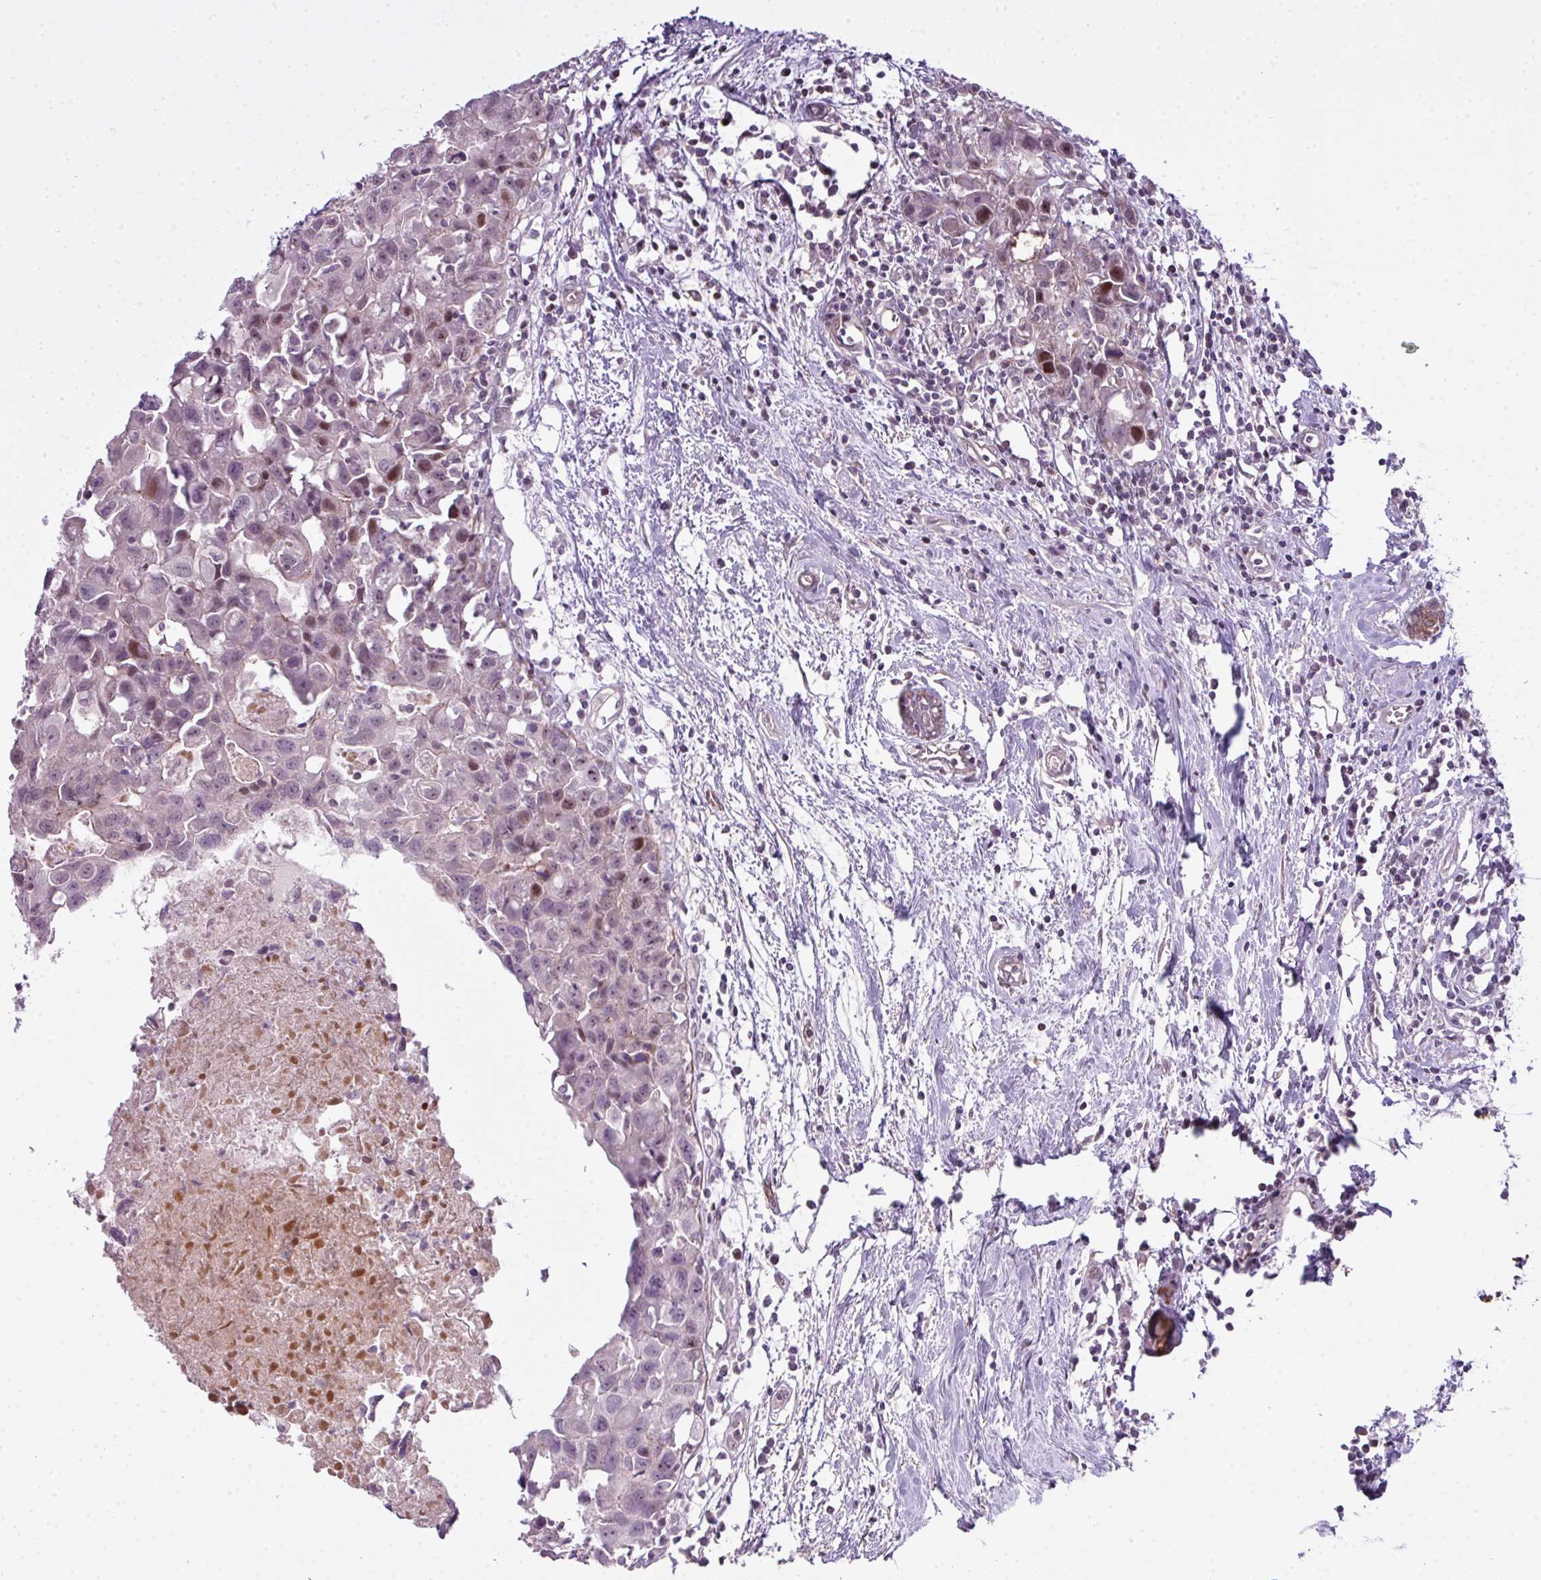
{"staining": {"intensity": "moderate", "quantity": "<25%", "location": "nuclear"}, "tissue": "breast cancer", "cell_type": "Tumor cells", "image_type": "cancer", "snomed": [{"axis": "morphology", "description": "Carcinoma, NOS"}, {"axis": "topography", "description": "Breast"}], "caption": "DAB (3,3'-diaminobenzidine) immunohistochemical staining of breast cancer (carcinoma) exhibits moderate nuclear protein positivity in approximately <25% of tumor cells. The staining was performed using DAB, with brown indicating positive protein expression. Nuclei are stained blue with hematoxylin.", "gene": "ZNF688", "patient": {"sex": "female", "age": 60}}